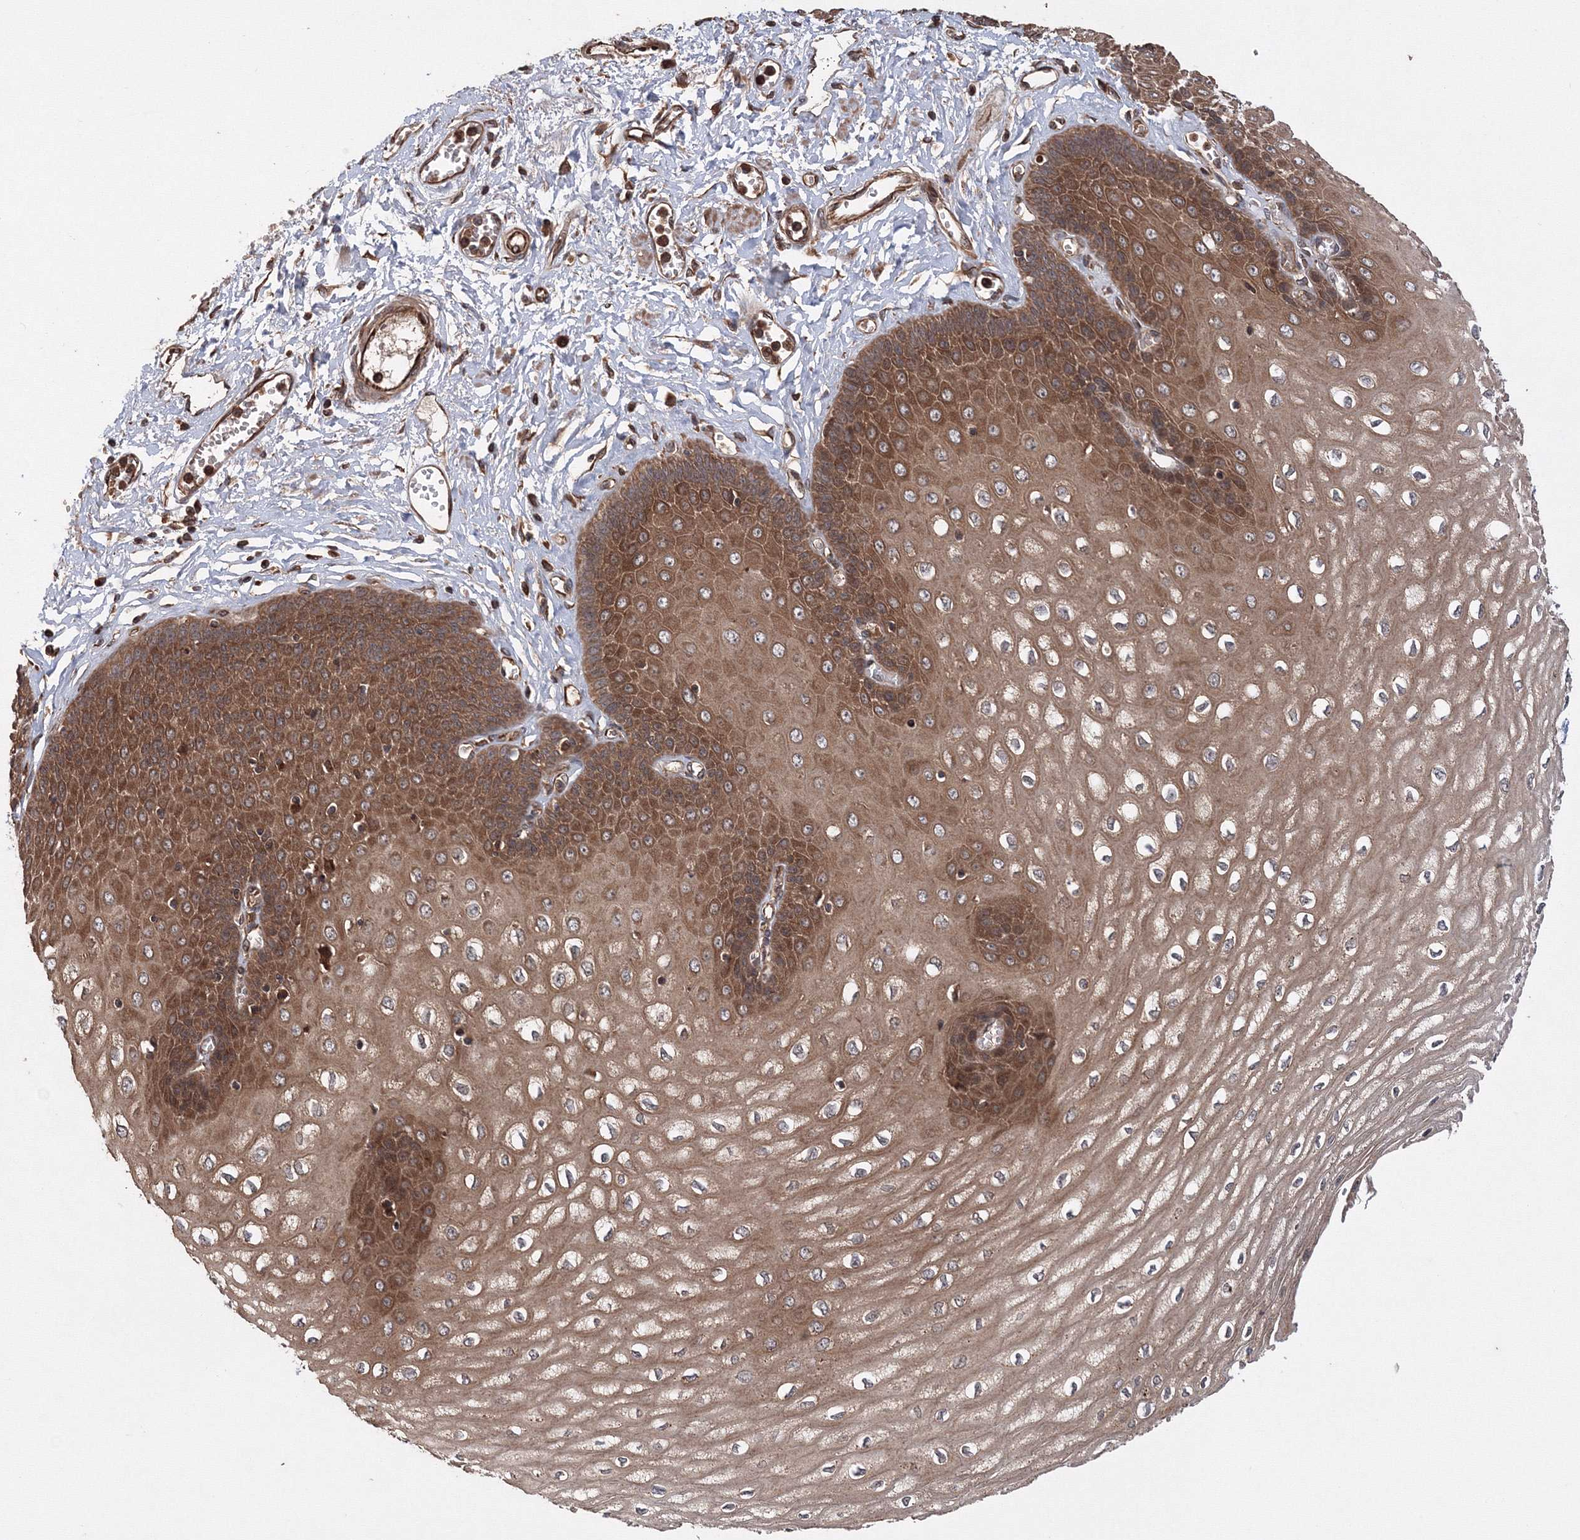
{"staining": {"intensity": "moderate", "quantity": ">75%", "location": "cytoplasmic/membranous"}, "tissue": "esophagus", "cell_type": "Squamous epithelial cells", "image_type": "normal", "snomed": [{"axis": "morphology", "description": "Normal tissue, NOS"}, {"axis": "topography", "description": "Esophagus"}], "caption": "Protein staining of normal esophagus shows moderate cytoplasmic/membranous expression in about >75% of squamous epithelial cells. The protein is shown in brown color, while the nuclei are stained blue.", "gene": "ATG3", "patient": {"sex": "male", "age": 60}}